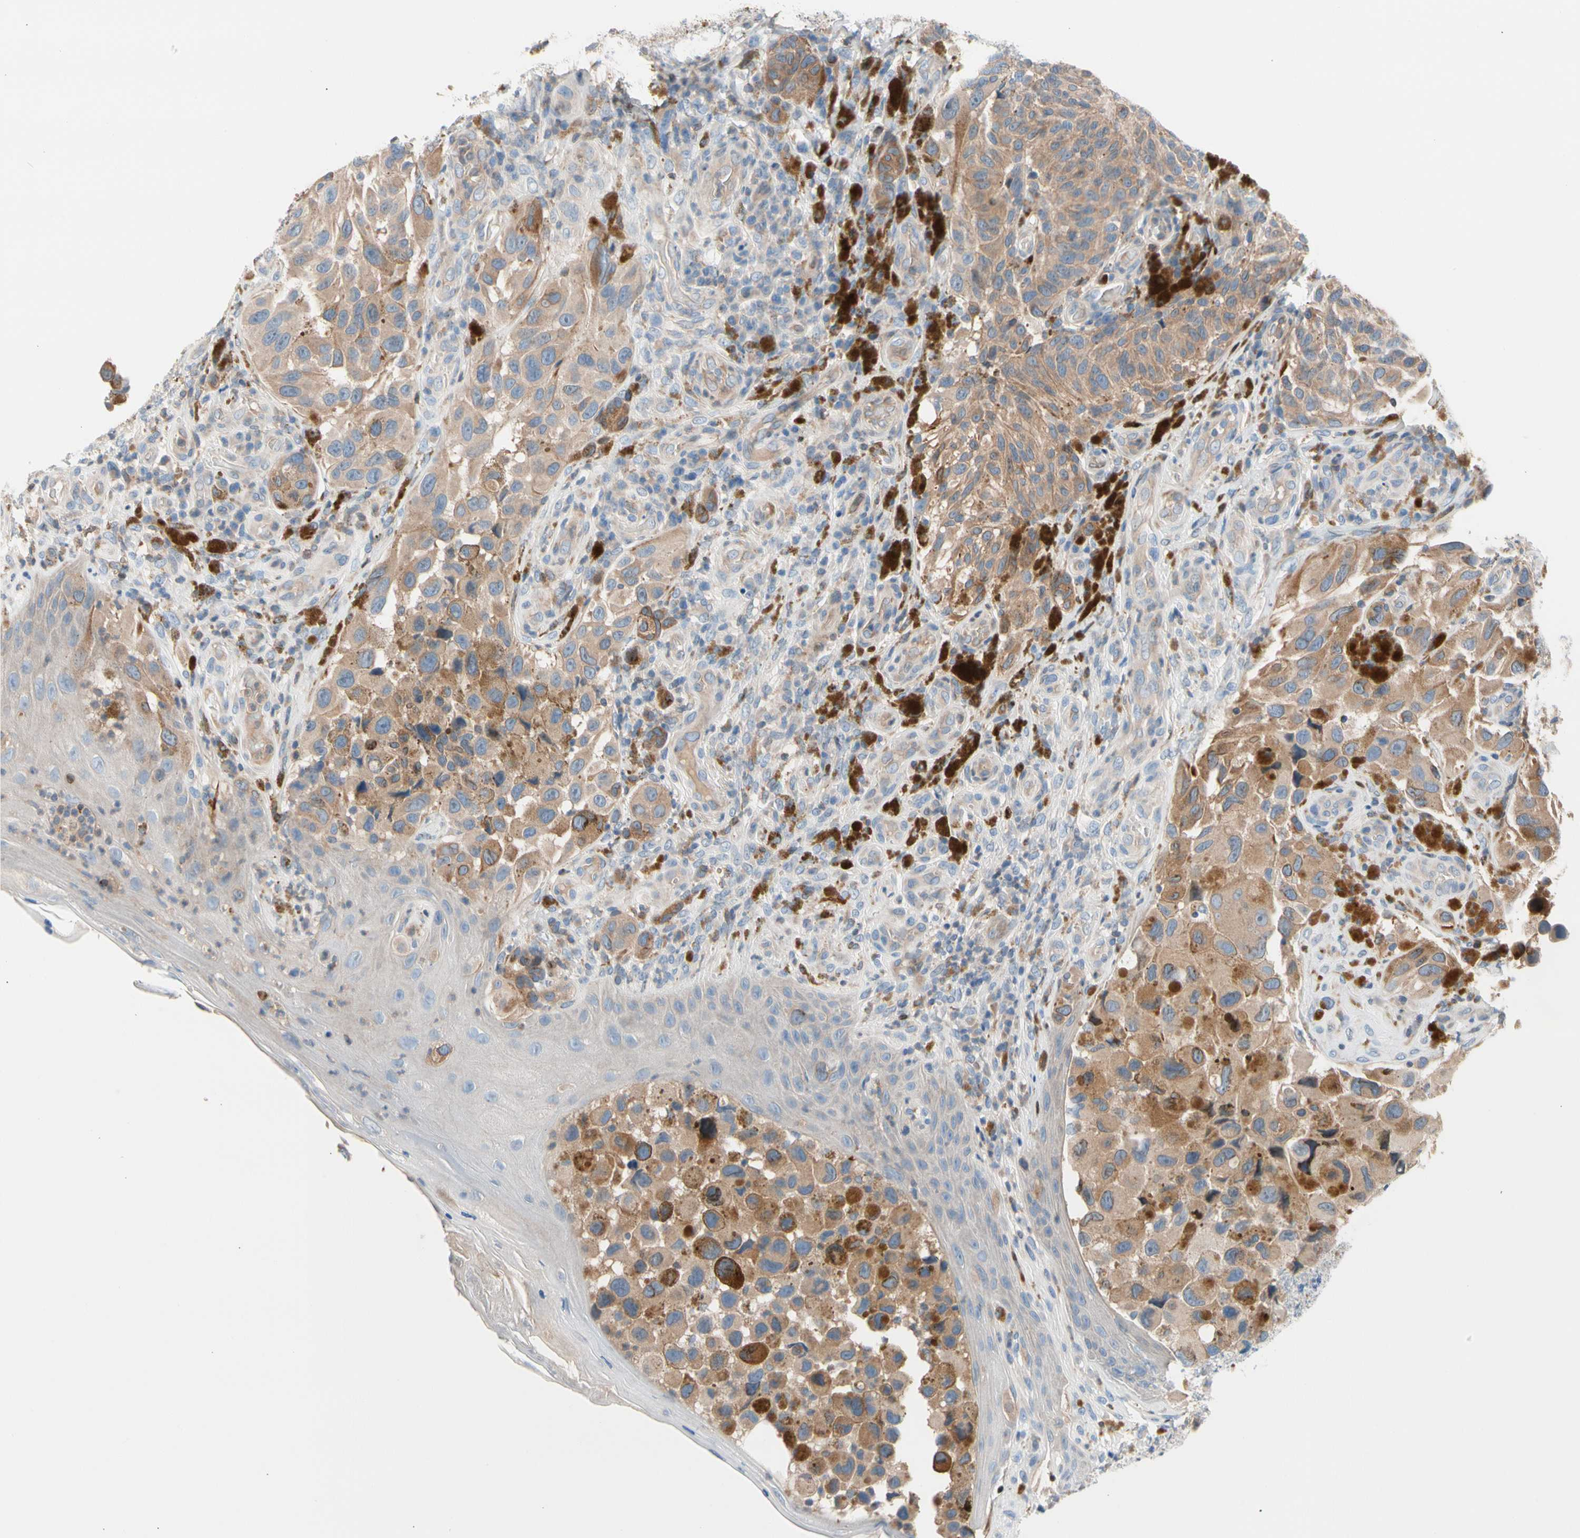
{"staining": {"intensity": "weak", "quantity": ">75%", "location": "cytoplasmic/membranous"}, "tissue": "melanoma", "cell_type": "Tumor cells", "image_type": "cancer", "snomed": [{"axis": "morphology", "description": "Malignant melanoma, NOS"}, {"axis": "topography", "description": "Skin"}], "caption": "Malignant melanoma was stained to show a protein in brown. There is low levels of weak cytoplasmic/membranous positivity in approximately >75% of tumor cells.", "gene": "MAP3K3", "patient": {"sex": "female", "age": 73}}